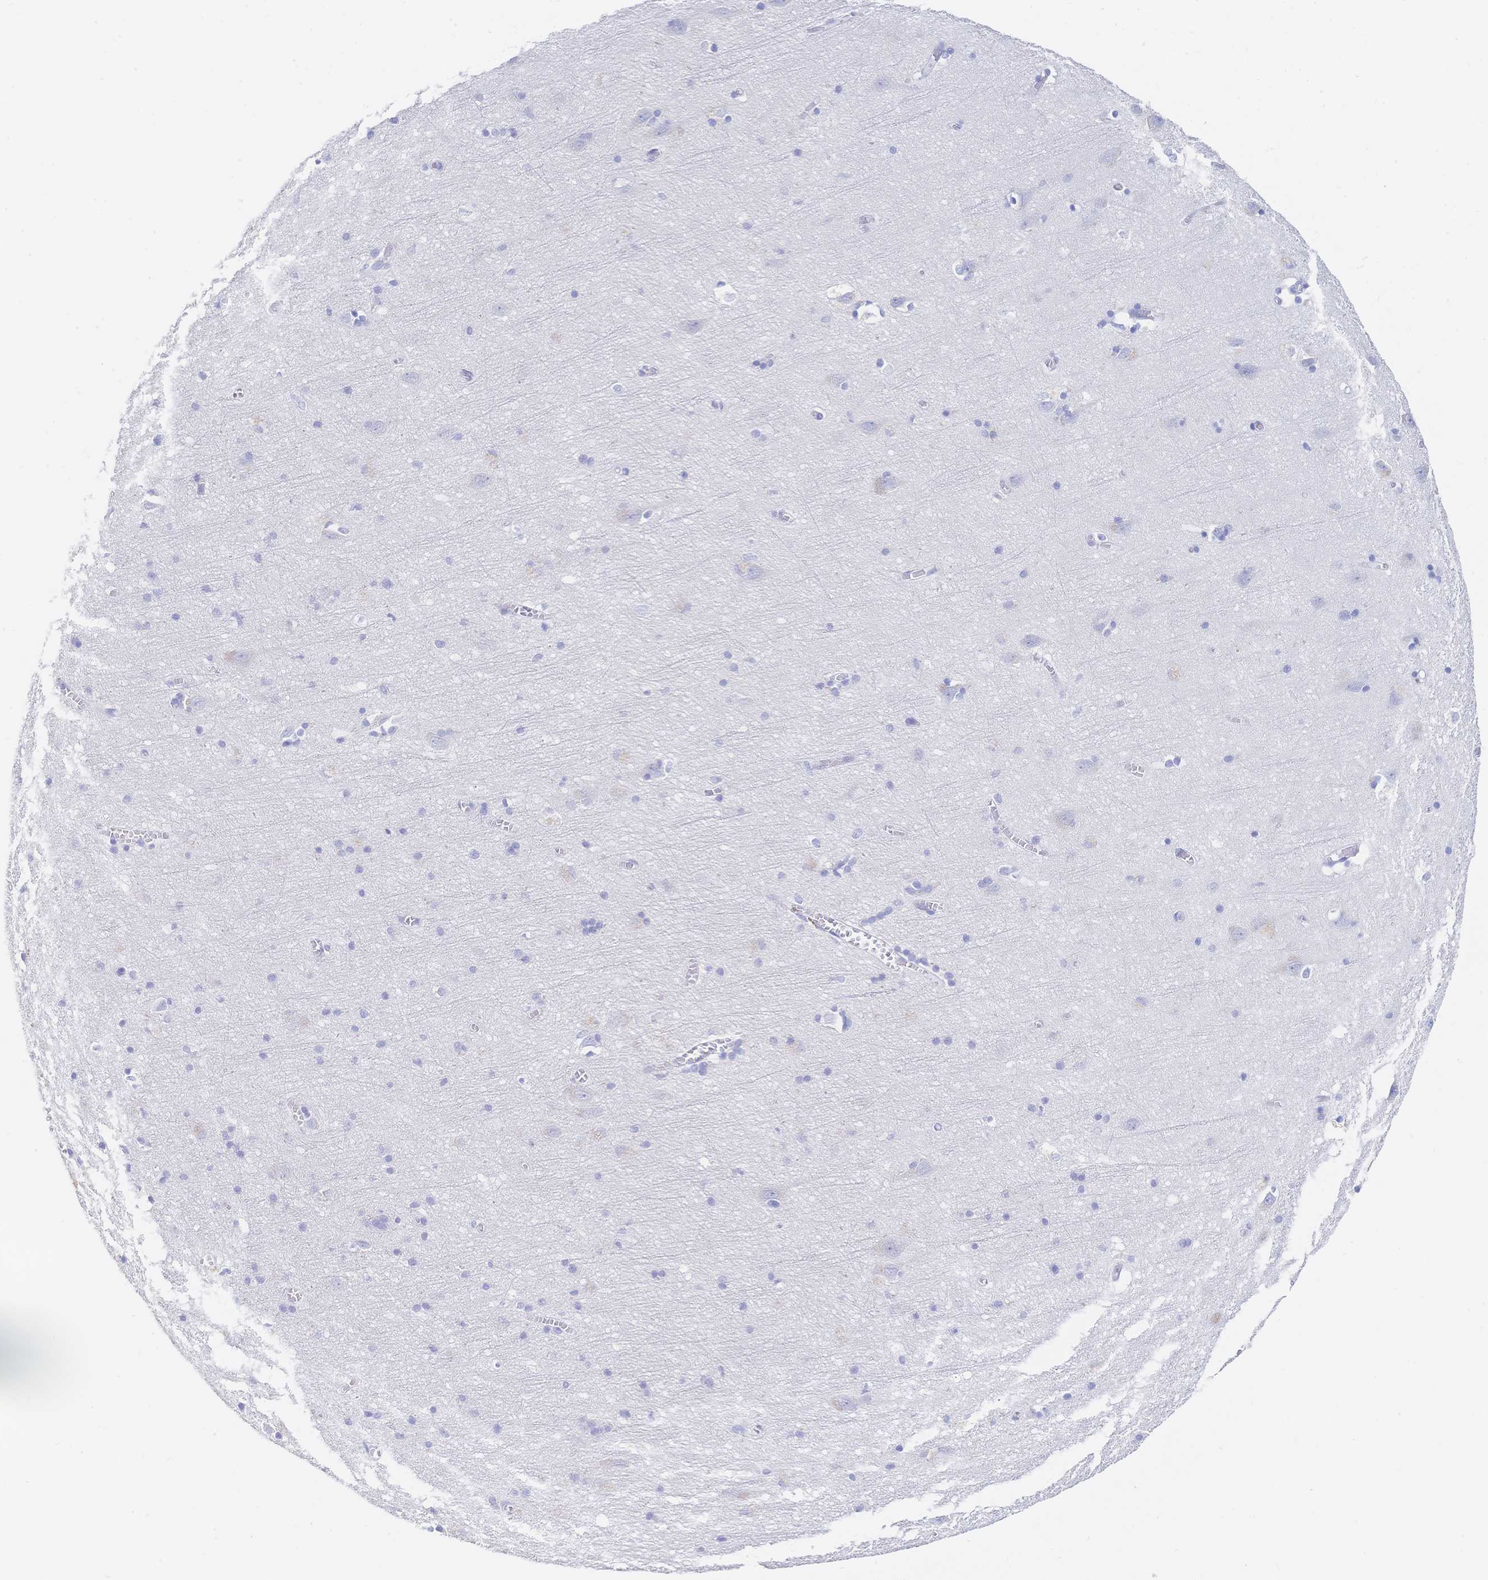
{"staining": {"intensity": "negative", "quantity": "none", "location": "none"}, "tissue": "cerebral cortex", "cell_type": "Endothelial cells", "image_type": "normal", "snomed": [{"axis": "morphology", "description": "Normal tissue, NOS"}, {"axis": "topography", "description": "Cerebral cortex"}], "caption": "High power microscopy histopathology image of an immunohistochemistry (IHC) photomicrograph of normal cerebral cortex, revealing no significant positivity in endothelial cells.", "gene": "RRM1", "patient": {"sex": "male", "age": 70}}